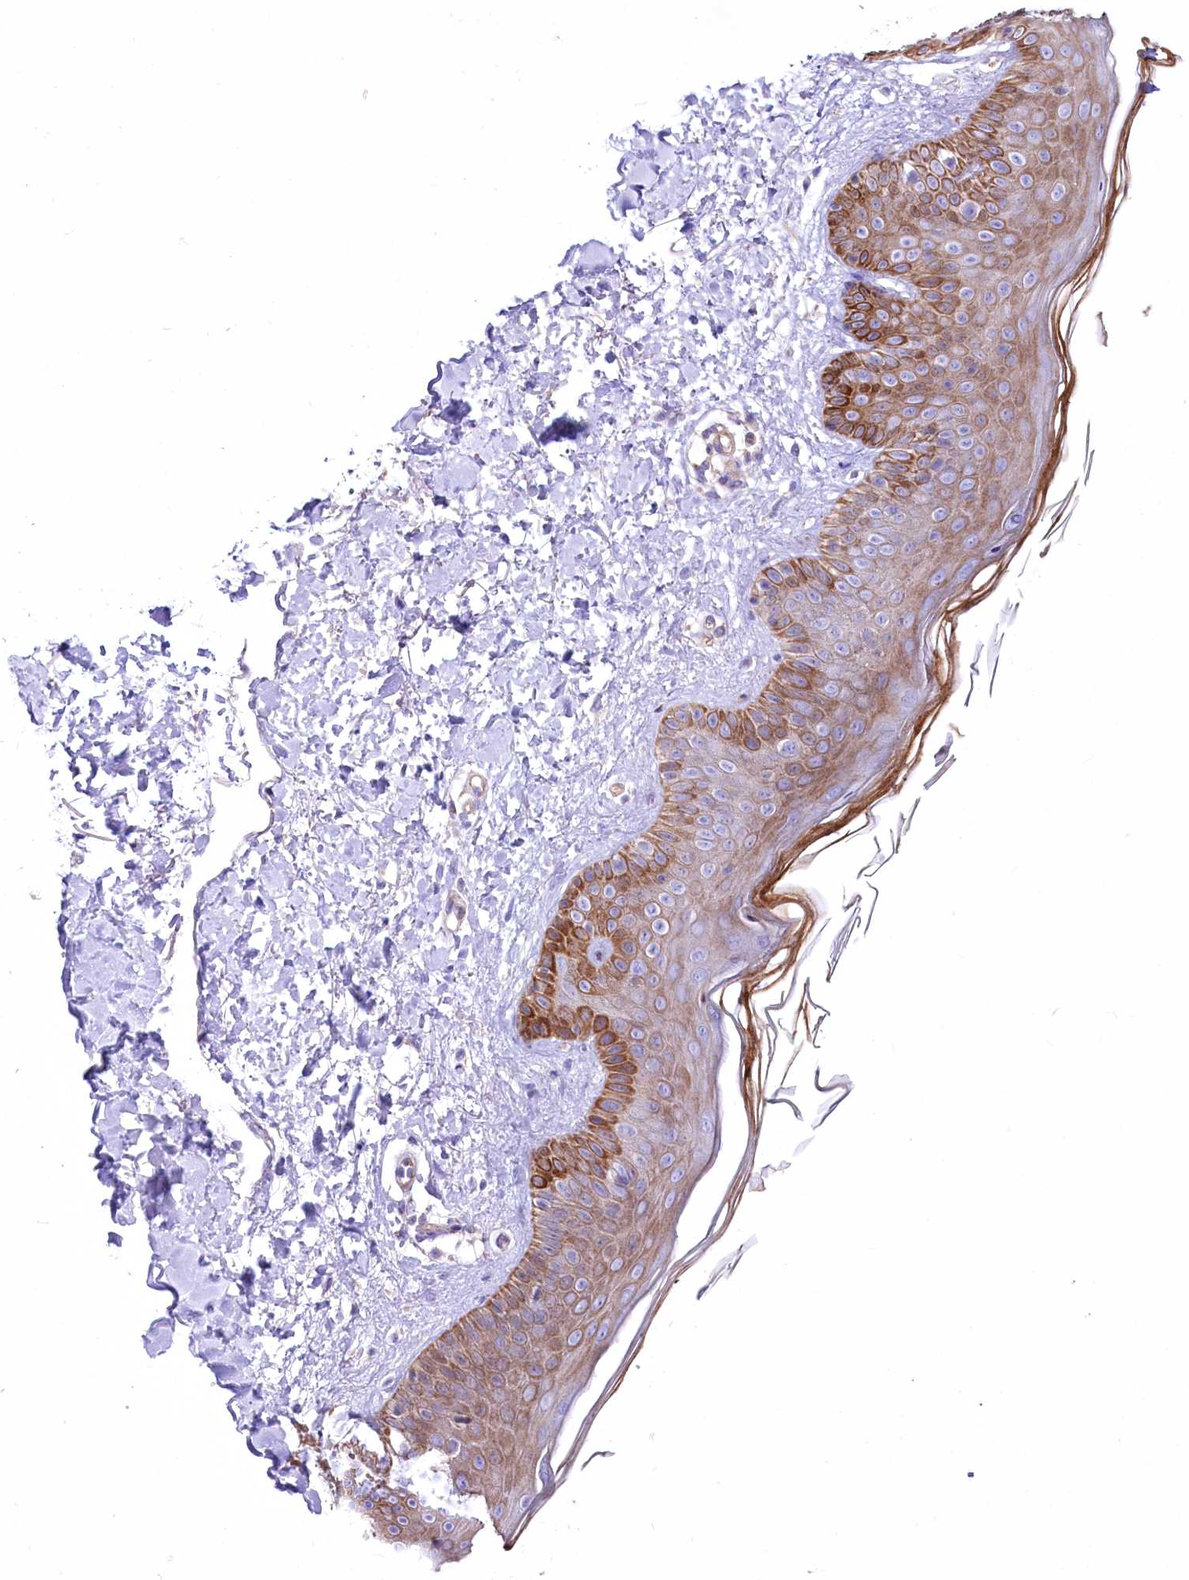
{"staining": {"intensity": "negative", "quantity": "none", "location": "none"}, "tissue": "skin", "cell_type": "Fibroblasts", "image_type": "normal", "snomed": [{"axis": "morphology", "description": "Normal tissue, NOS"}, {"axis": "topography", "description": "Skin"}], "caption": "High power microscopy image of an immunohistochemistry micrograph of normal skin, revealing no significant positivity in fibroblasts. Brightfield microscopy of immunohistochemistry stained with DAB (3,3'-diaminobenzidine) (brown) and hematoxylin (blue), captured at high magnification.", "gene": "PTER", "patient": {"sex": "male", "age": 52}}